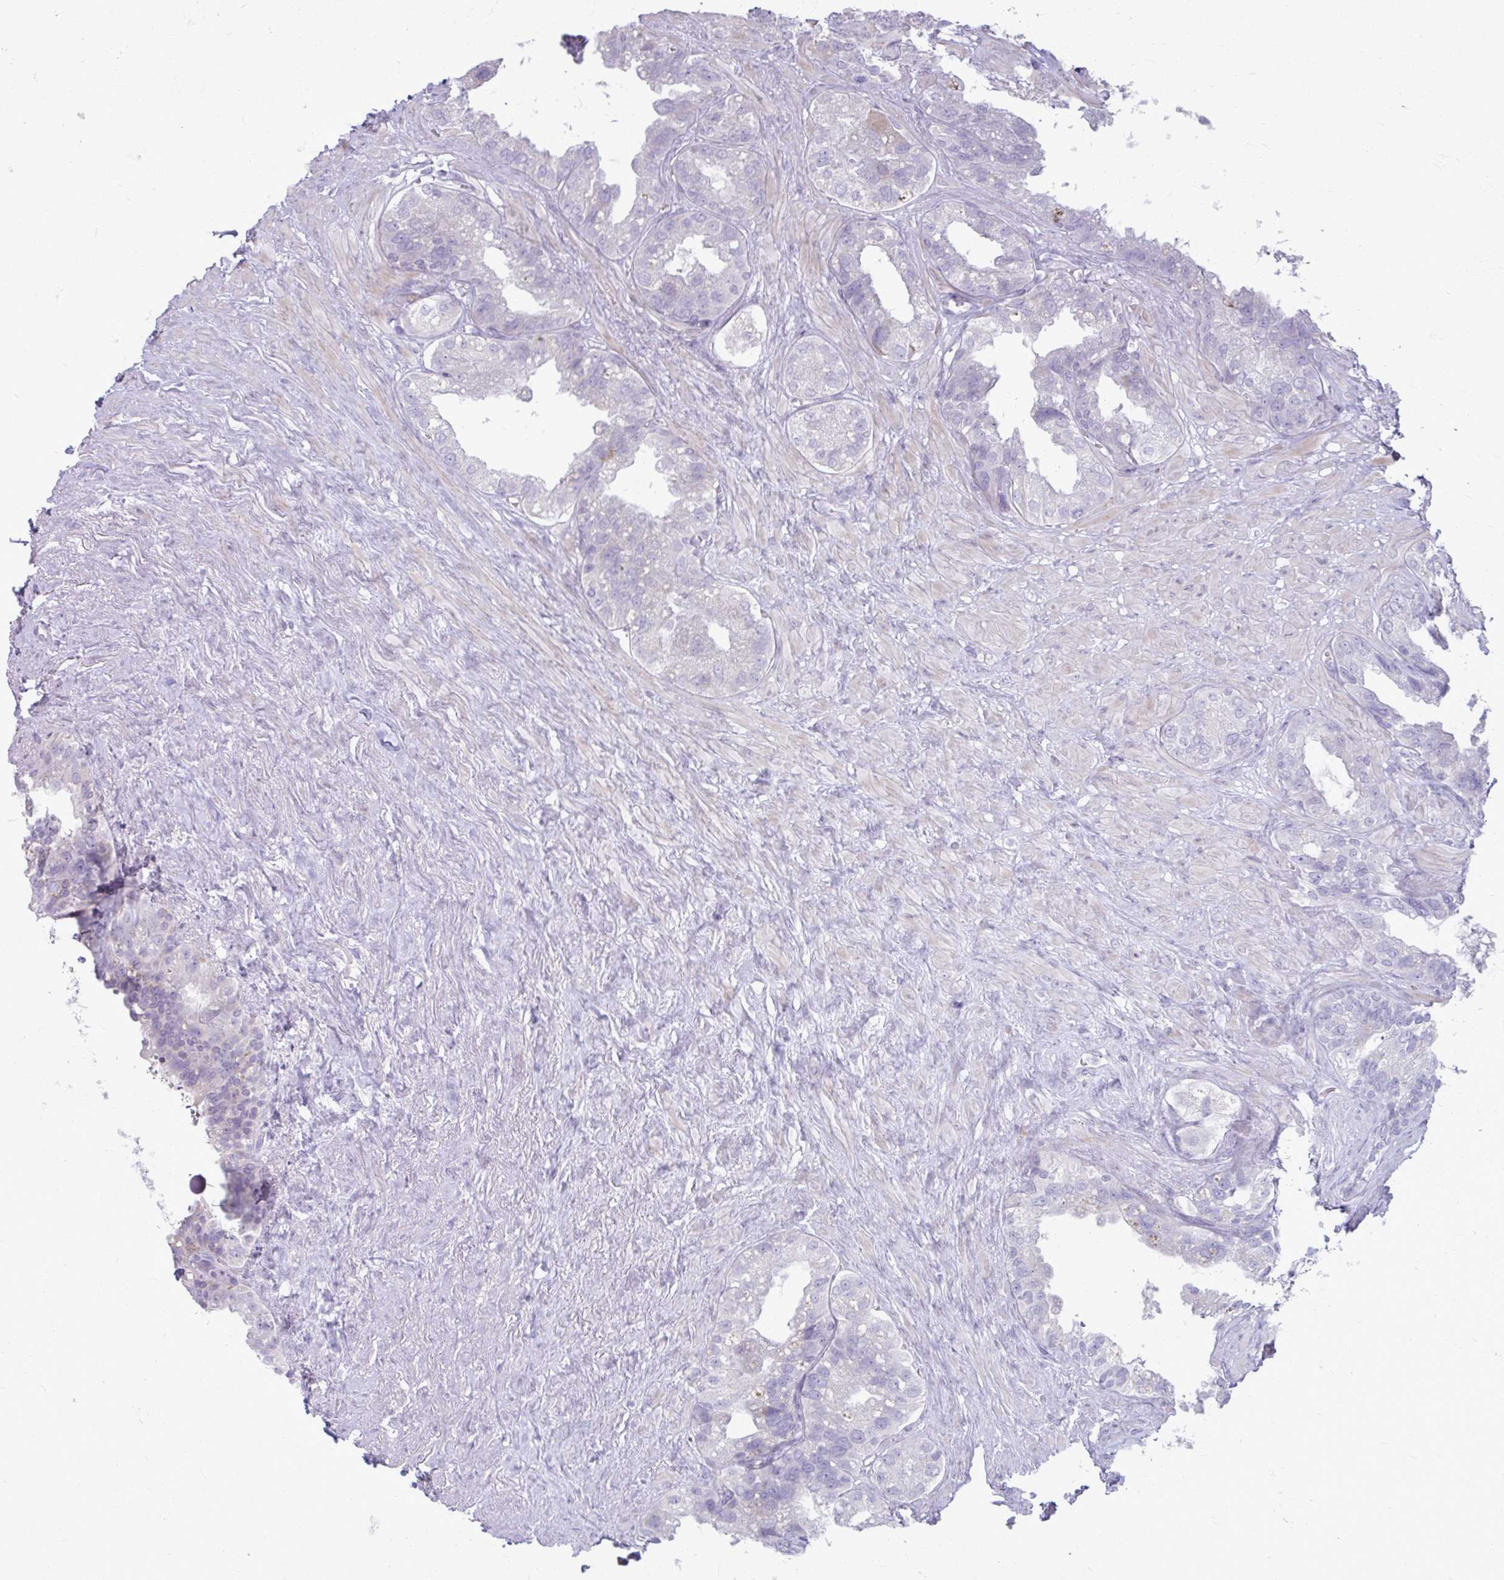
{"staining": {"intensity": "negative", "quantity": "none", "location": "none"}, "tissue": "seminal vesicle", "cell_type": "Glandular cells", "image_type": "normal", "snomed": [{"axis": "morphology", "description": "Normal tissue, NOS"}, {"axis": "topography", "description": "Seminal veicle"}, {"axis": "topography", "description": "Peripheral nerve tissue"}], "caption": "The histopathology image exhibits no staining of glandular cells in normal seminal vesicle.", "gene": "MSMO1", "patient": {"sex": "male", "age": 76}}